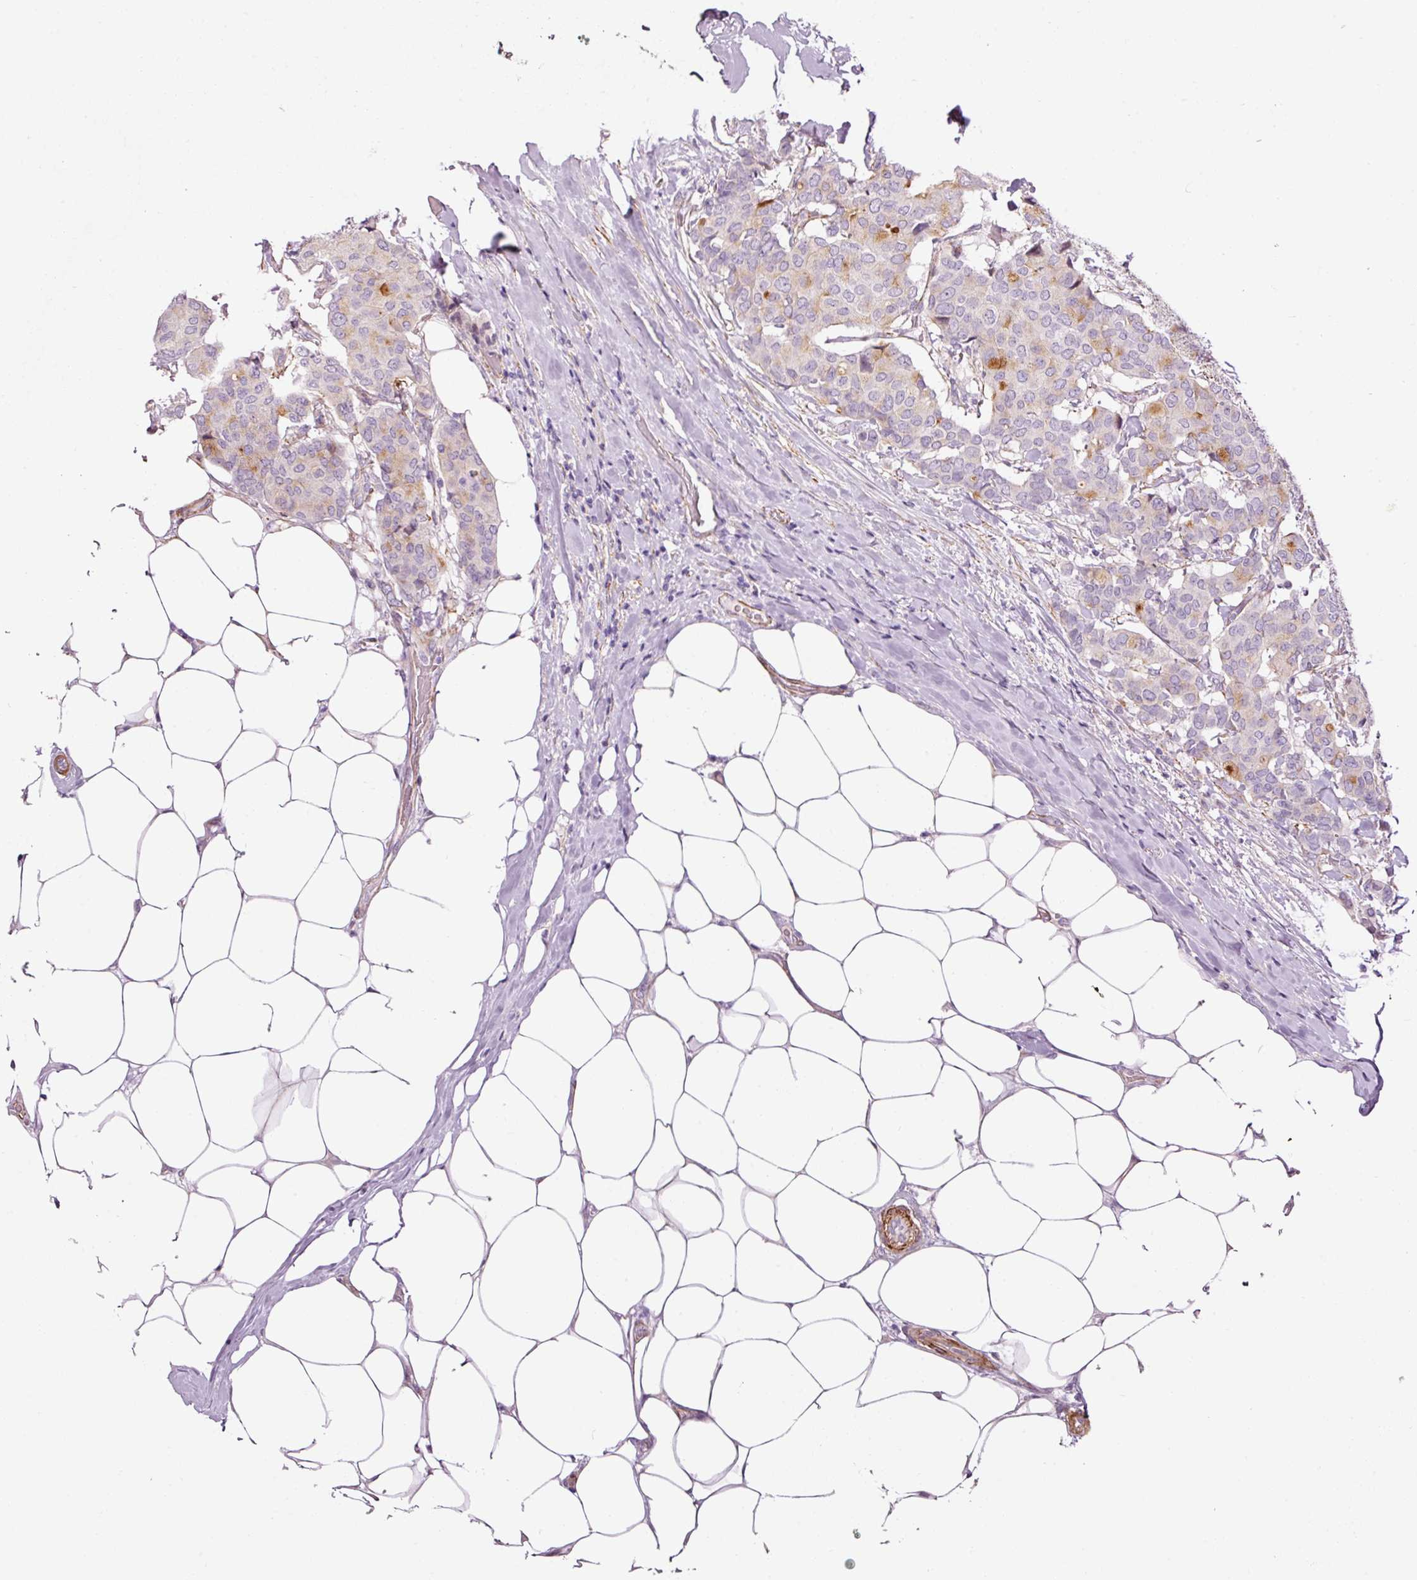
{"staining": {"intensity": "moderate", "quantity": "<25%", "location": "cytoplasmic/membranous"}, "tissue": "breast cancer", "cell_type": "Tumor cells", "image_type": "cancer", "snomed": [{"axis": "morphology", "description": "Duct carcinoma"}, {"axis": "topography", "description": "Breast"}], "caption": "The image displays staining of breast cancer, revealing moderate cytoplasmic/membranous protein expression (brown color) within tumor cells.", "gene": "ANKRD20A1", "patient": {"sex": "female", "age": 75}}